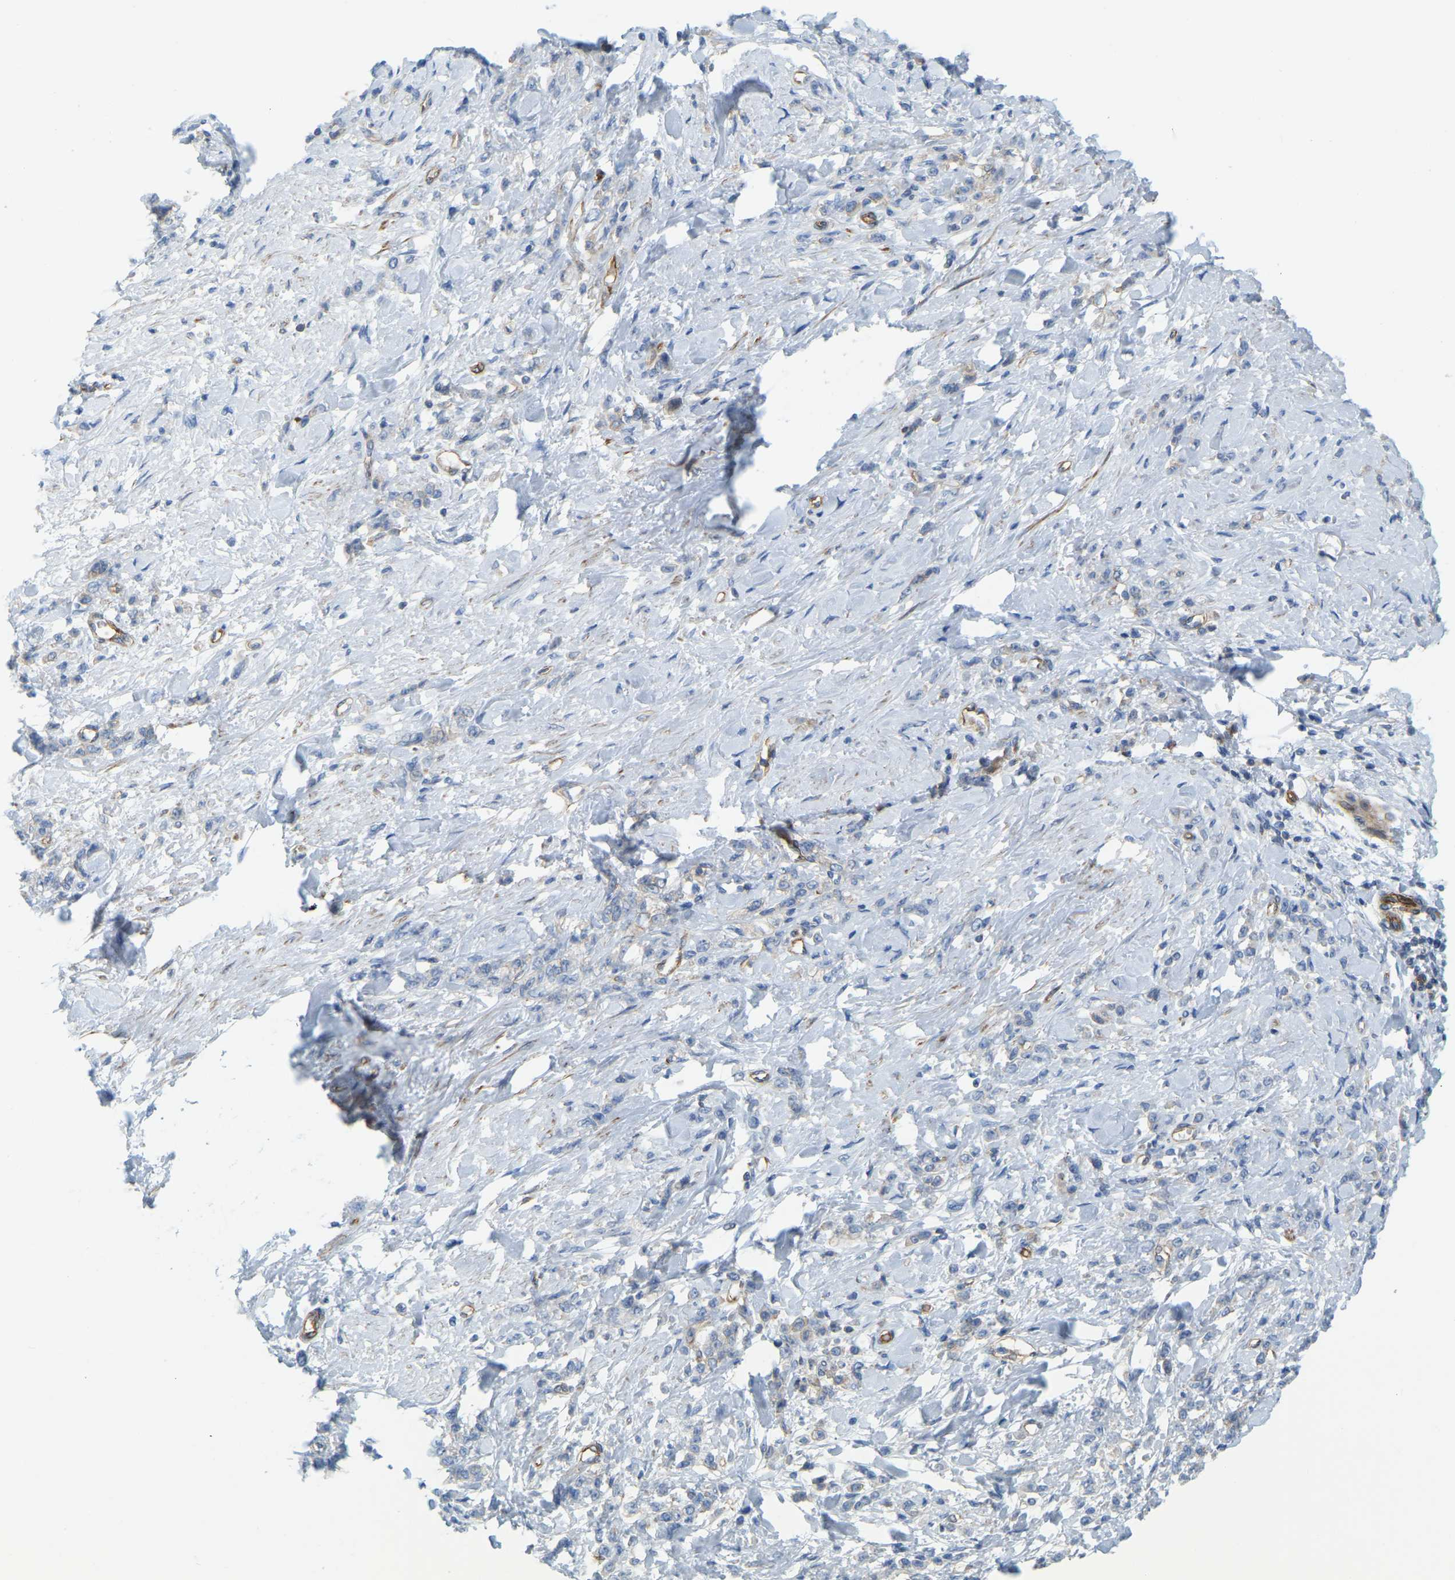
{"staining": {"intensity": "negative", "quantity": "none", "location": "none"}, "tissue": "stomach cancer", "cell_type": "Tumor cells", "image_type": "cancer", "snomed": [{"axis": "morphology", "description": "Normal tissue, NOS"}, {"axis": "morphology", "description": "Adenocarcinoma, NOS"}, {"axis": "topography", "description": "Stomach"}], "caption": "A photomicrograph of adenocarcinoma (stomach) stained for a protein displays no brown staining in tumor cells. (DAB immunohistochemistry with hematoxylin counter stain).", "gene": "MYL3", "patient": {"sex": "male", "age": 82}}